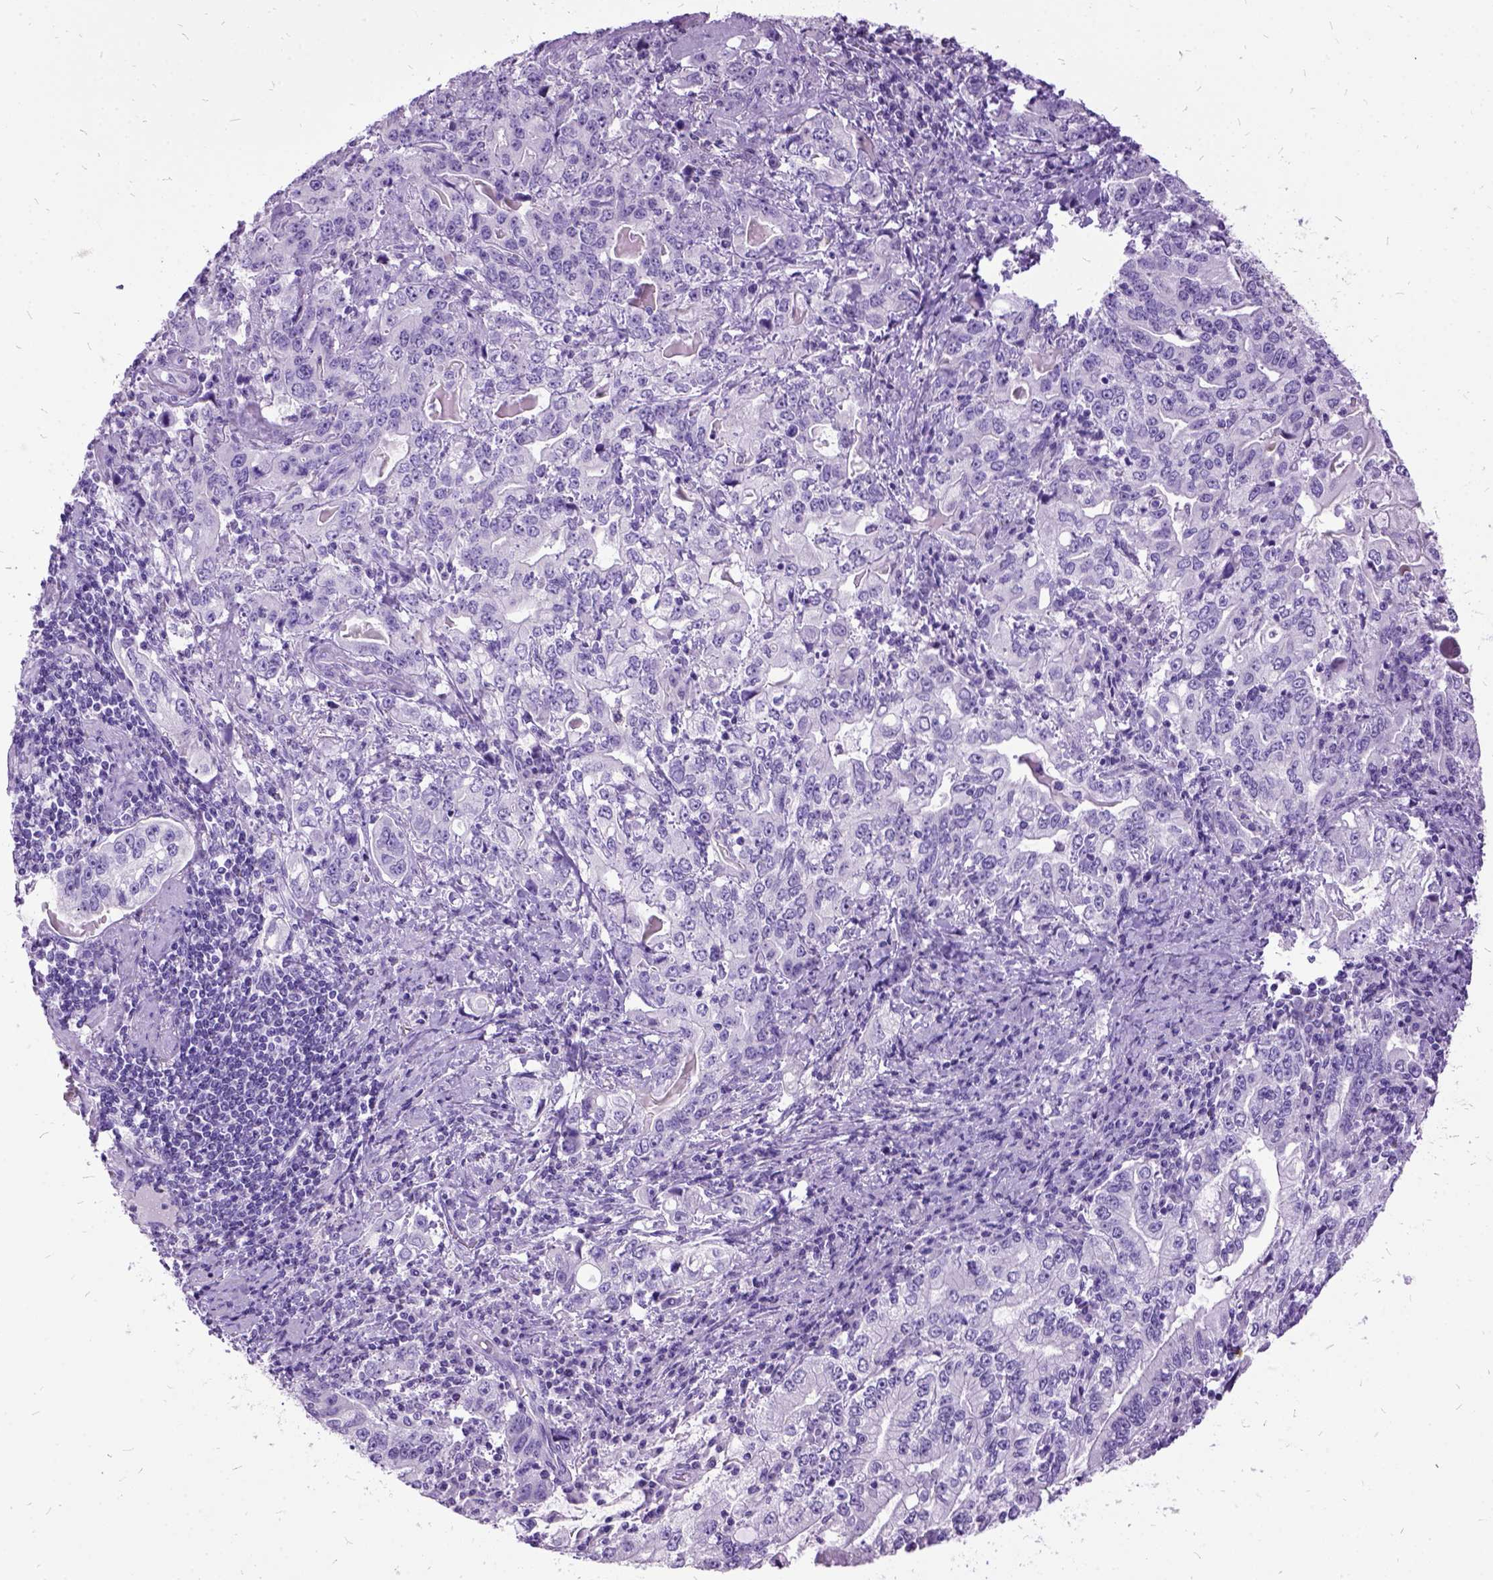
{"staining": {"intensity": "negative", "quantity": "none", "location": "none"}, "tissue": "stomach cancer", "cell_type": "Tumor cells", "image_type": "cancer", "snomed": [{"axis": "morphology", "description": "Adenocarcinoma, NOS"}, {"axis": "topography", "description": "Stomach, lower"}], "caption": "DAB immunohistochemical staining of human stomach adenocarcinoma displays no significant staining in tumor cells. Nuclei are stained in blue.", "gene": "MME", "patient": {"sex": "female", "age": 72}}